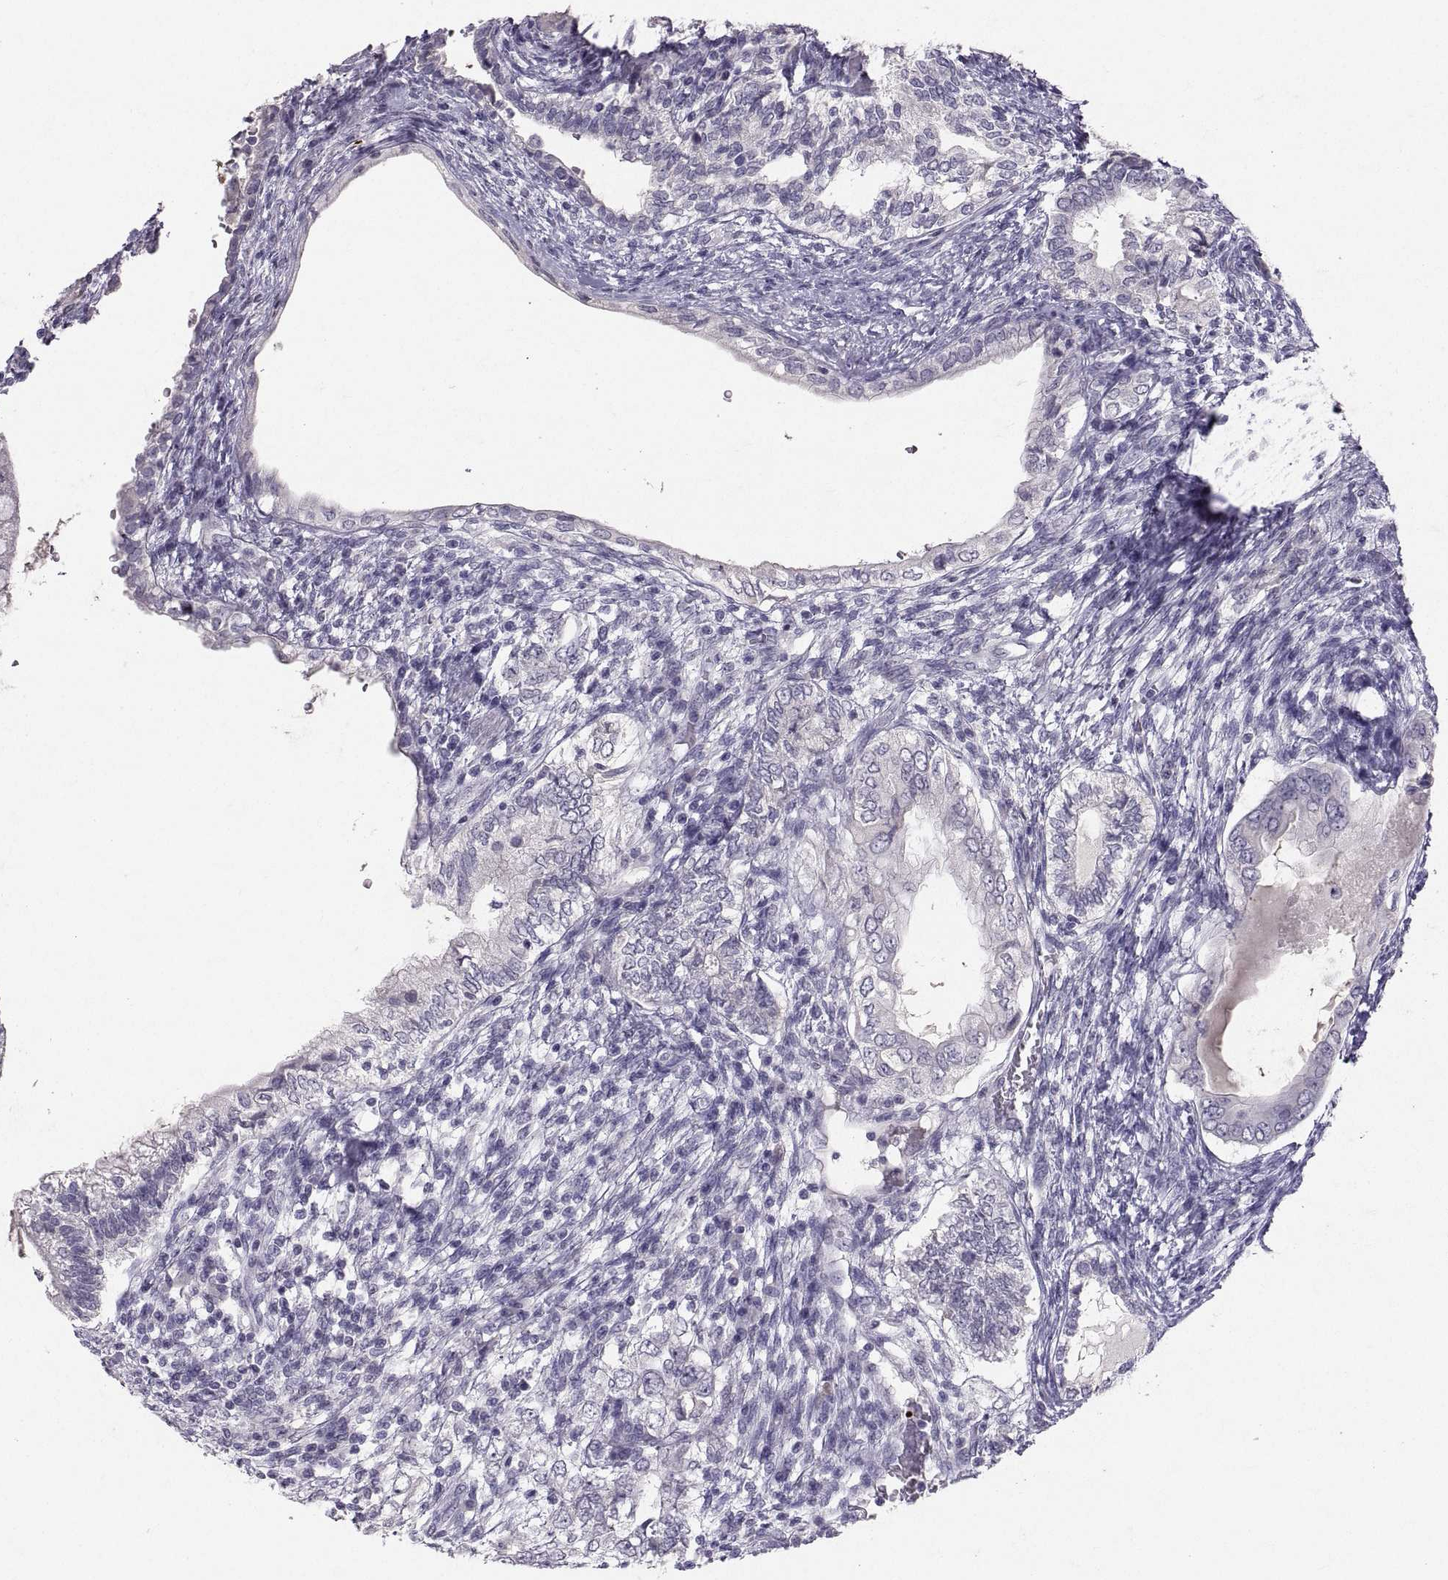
{"staining": {"intensity": "negative", "quantity": "none", "location": "none"}, "tissue": "testis cancer", "cell_type": "Tumor cells", "image_type": "cancer", "snomed": [{"axis": "morphology", "description": "Seminoma, NOS"}, {"axis": "morphology", "description": "Carcinoma, Embryonal, NOS"}, {"axis": "topography", "description": "Testis"}], "caption": "An image of human testis cancer (seminoma) is negative for staining in tumor cells. The staining is performed using DAB (3,3'-diaminobenzidine) brown chromogen with nuclei counter-stained in using hematoxylin.", "gene": "PTN", "patient": {"sex": "male", "age": 41}}